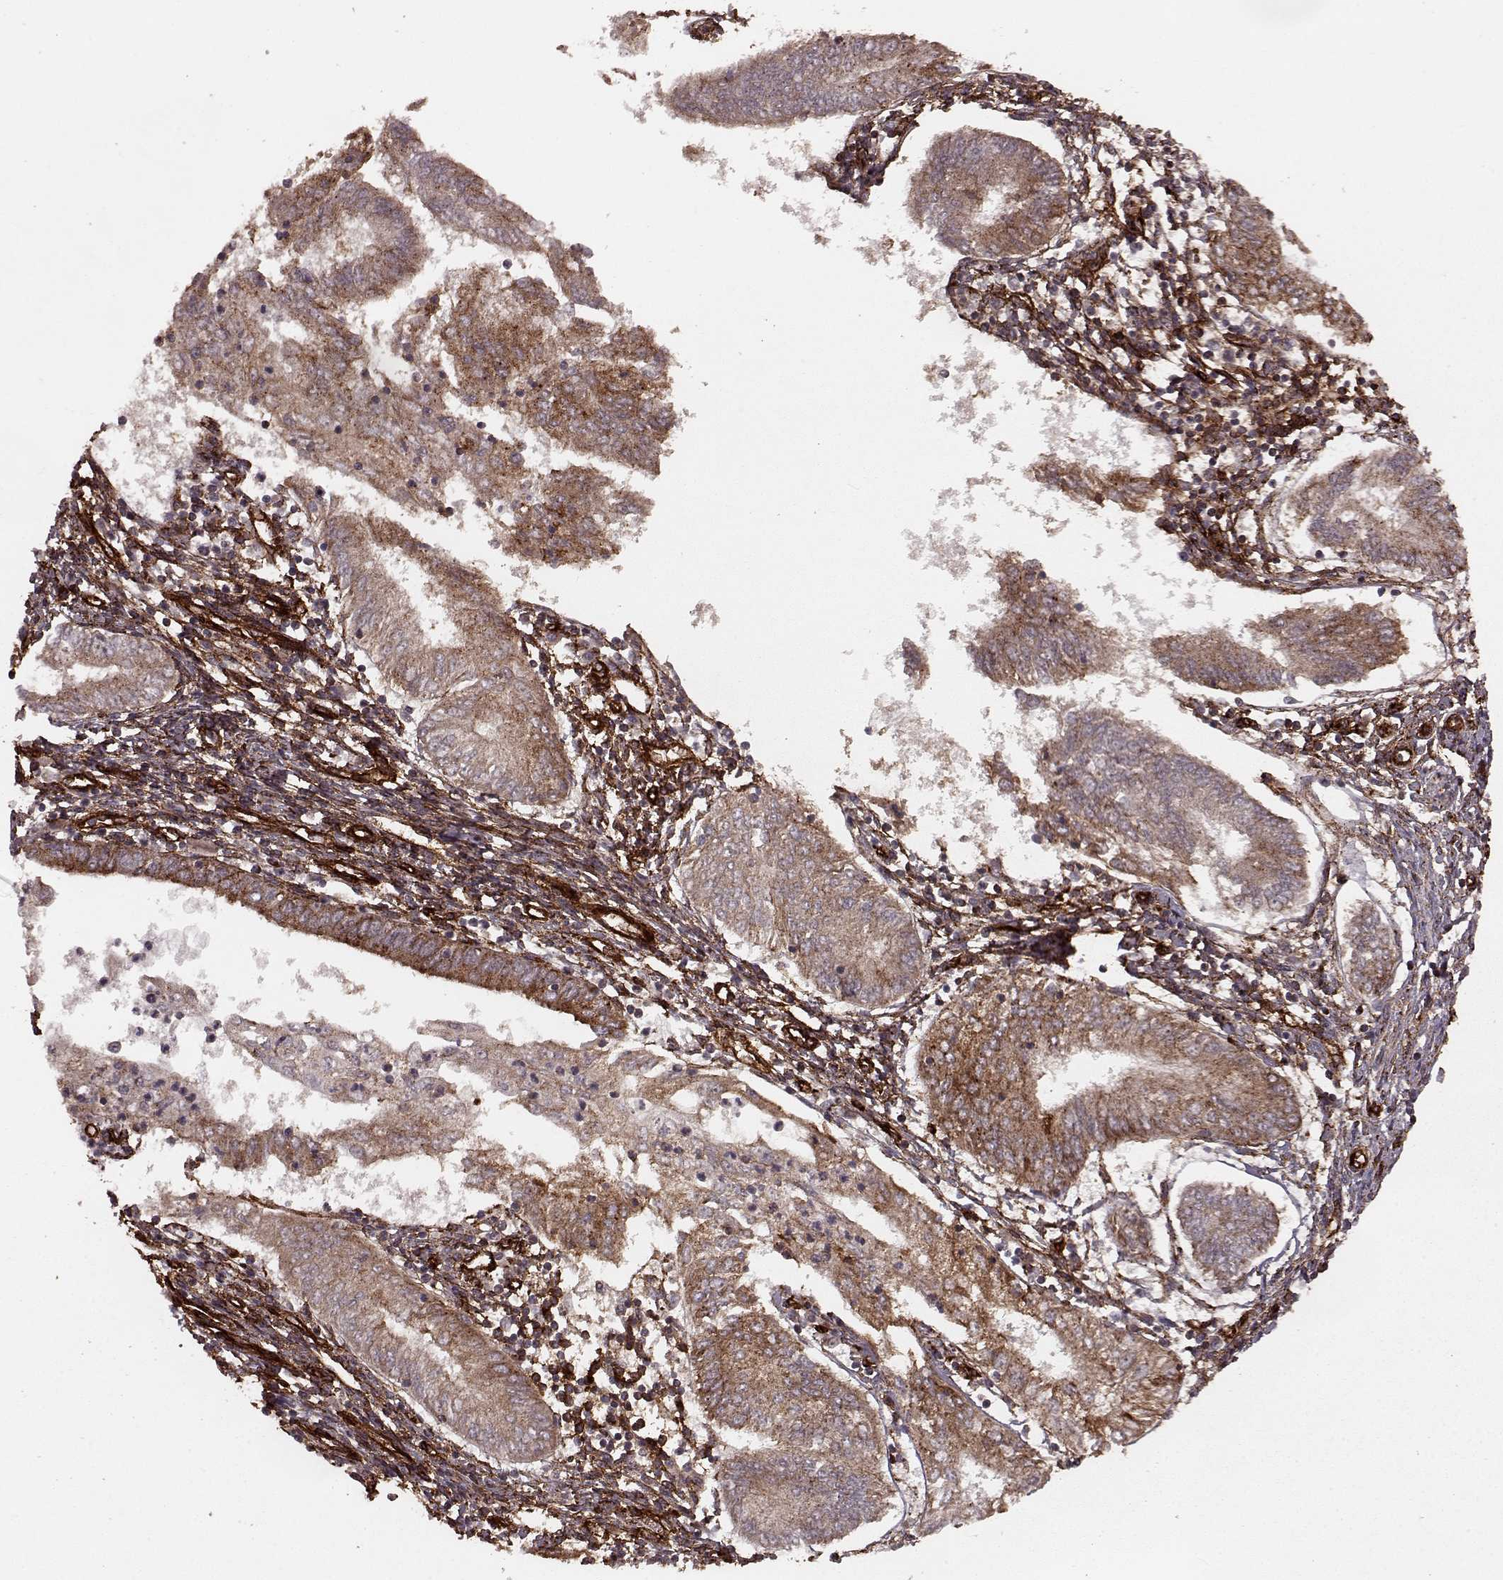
{"staining": {"intensity": "weak", "quantity": ">75%", "location": "cytoplasmic/membranous"}, "tissue": "endometrial cancer", "cell_type": "Tumor cells", "image_type": "cancer", "snomed": [{"axis": "morphology", "description": "Adenocarcinoma, NOS"}, {"axis": "topography", "description": "Endometrium"}], "caption": "Brown immunohistochemical staining in adenocarcinoma (endometrial) shows weak cytoplasmic/membranous positivity in approximately >75% of tumor cells.", "gene": "FXN", "patient": {"sex": "female", "age": 68}}